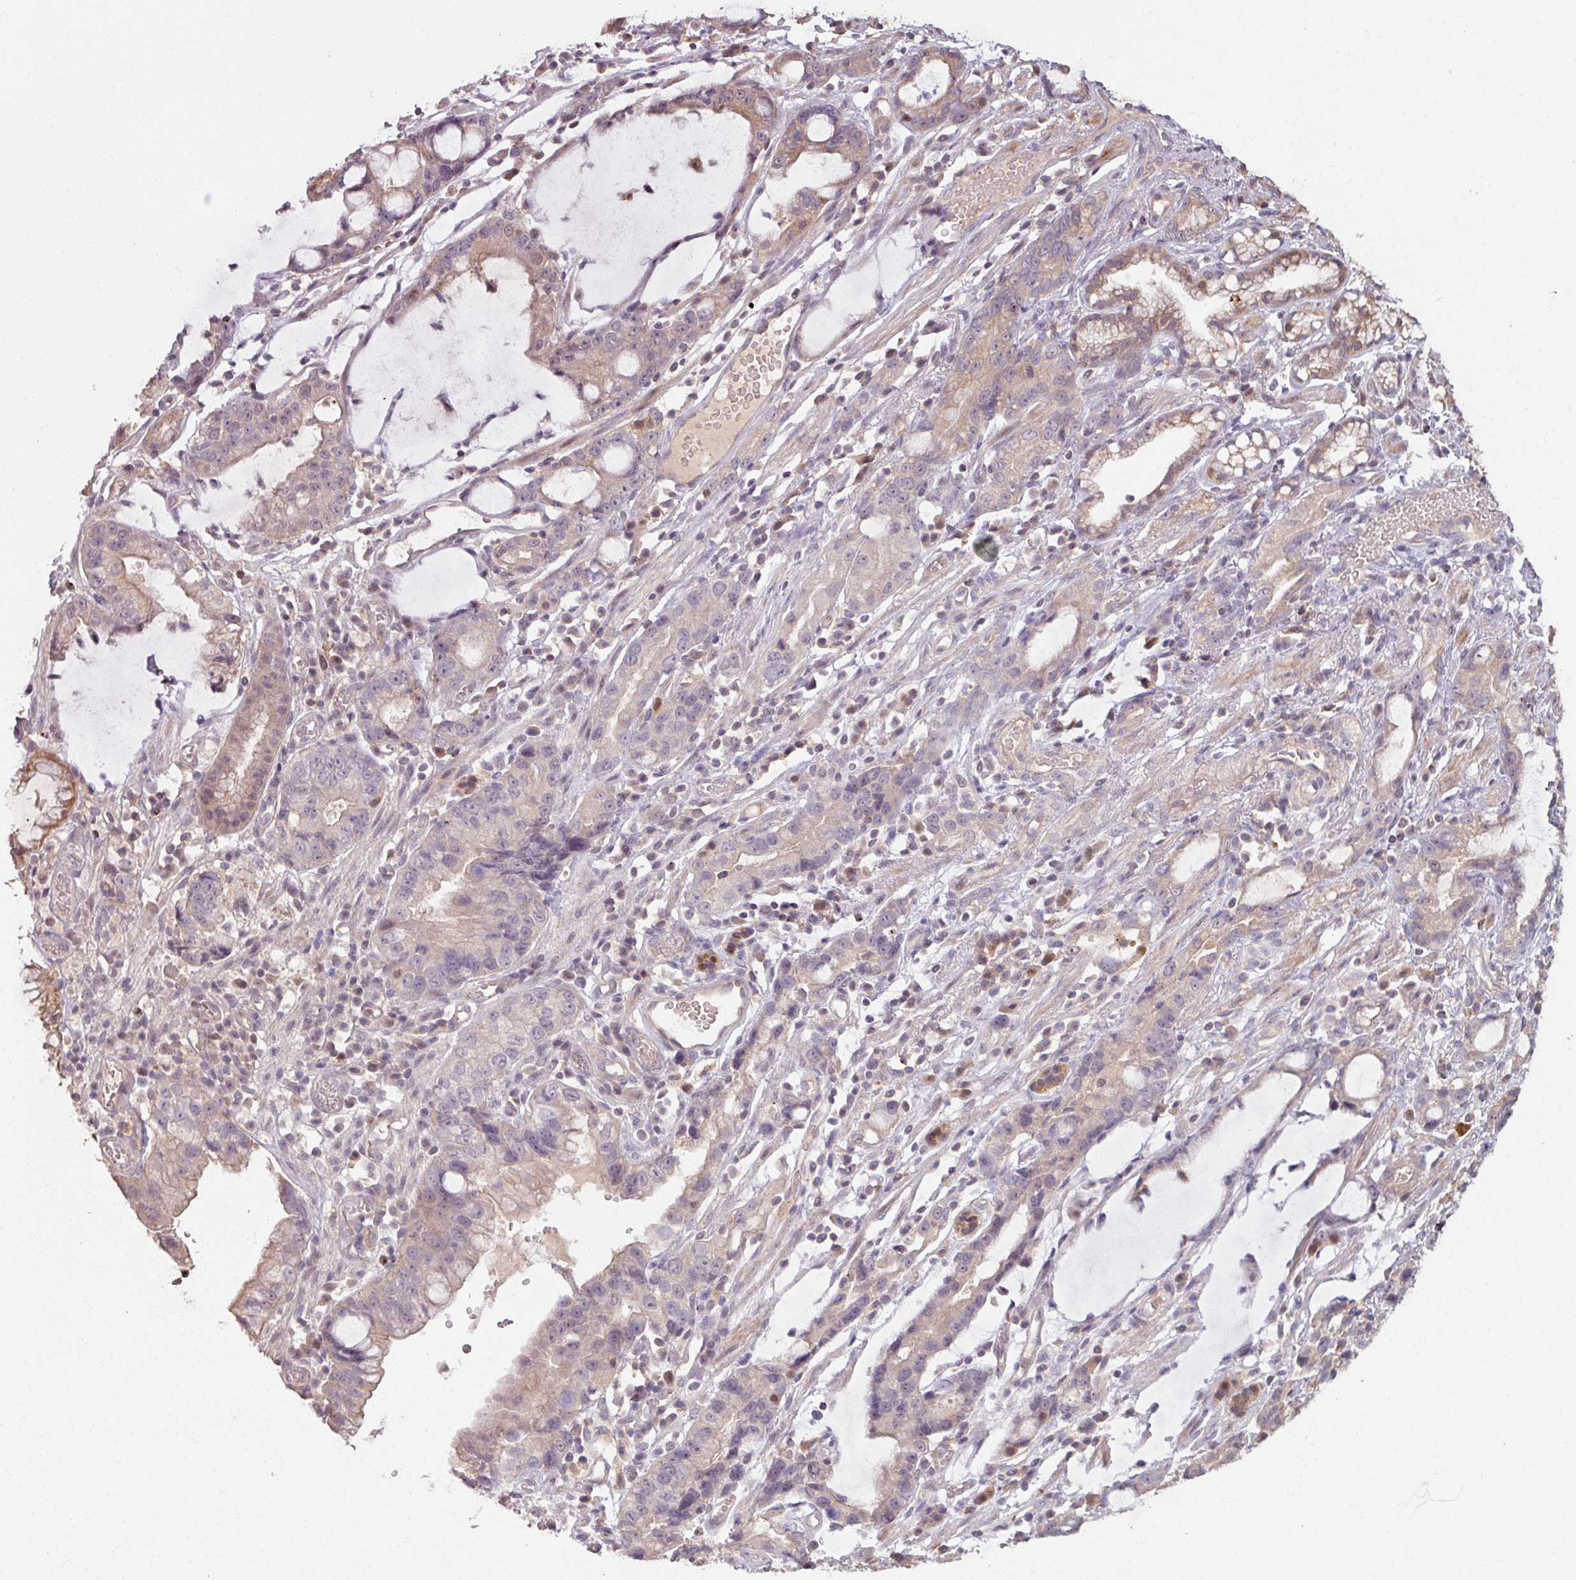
{"staining": {"intensity": "weak", "quantity": "25%-75%", "location": "cytoplasmic/membranous,nuclear"}, "tissue": "stomach cancer", "cell_type": "Tumor cells", "image_type": "cancer", "snomed": [{"axis": "morphology", "description": "Adenocarcinoma, NOS"}, {"axis": "topography", "description": "Stomach"}], "caption": "Stomach cancer stained with immunohistochemistry reveals weak cytoplasmic/membranous and nuclear expression in about 25%-75% of tumor cells. (brown staining indicates protein expression, while blue staining denotes nuclei).", "gene": "OR6B1", "patient": {"sex": "male", "age": 55}}